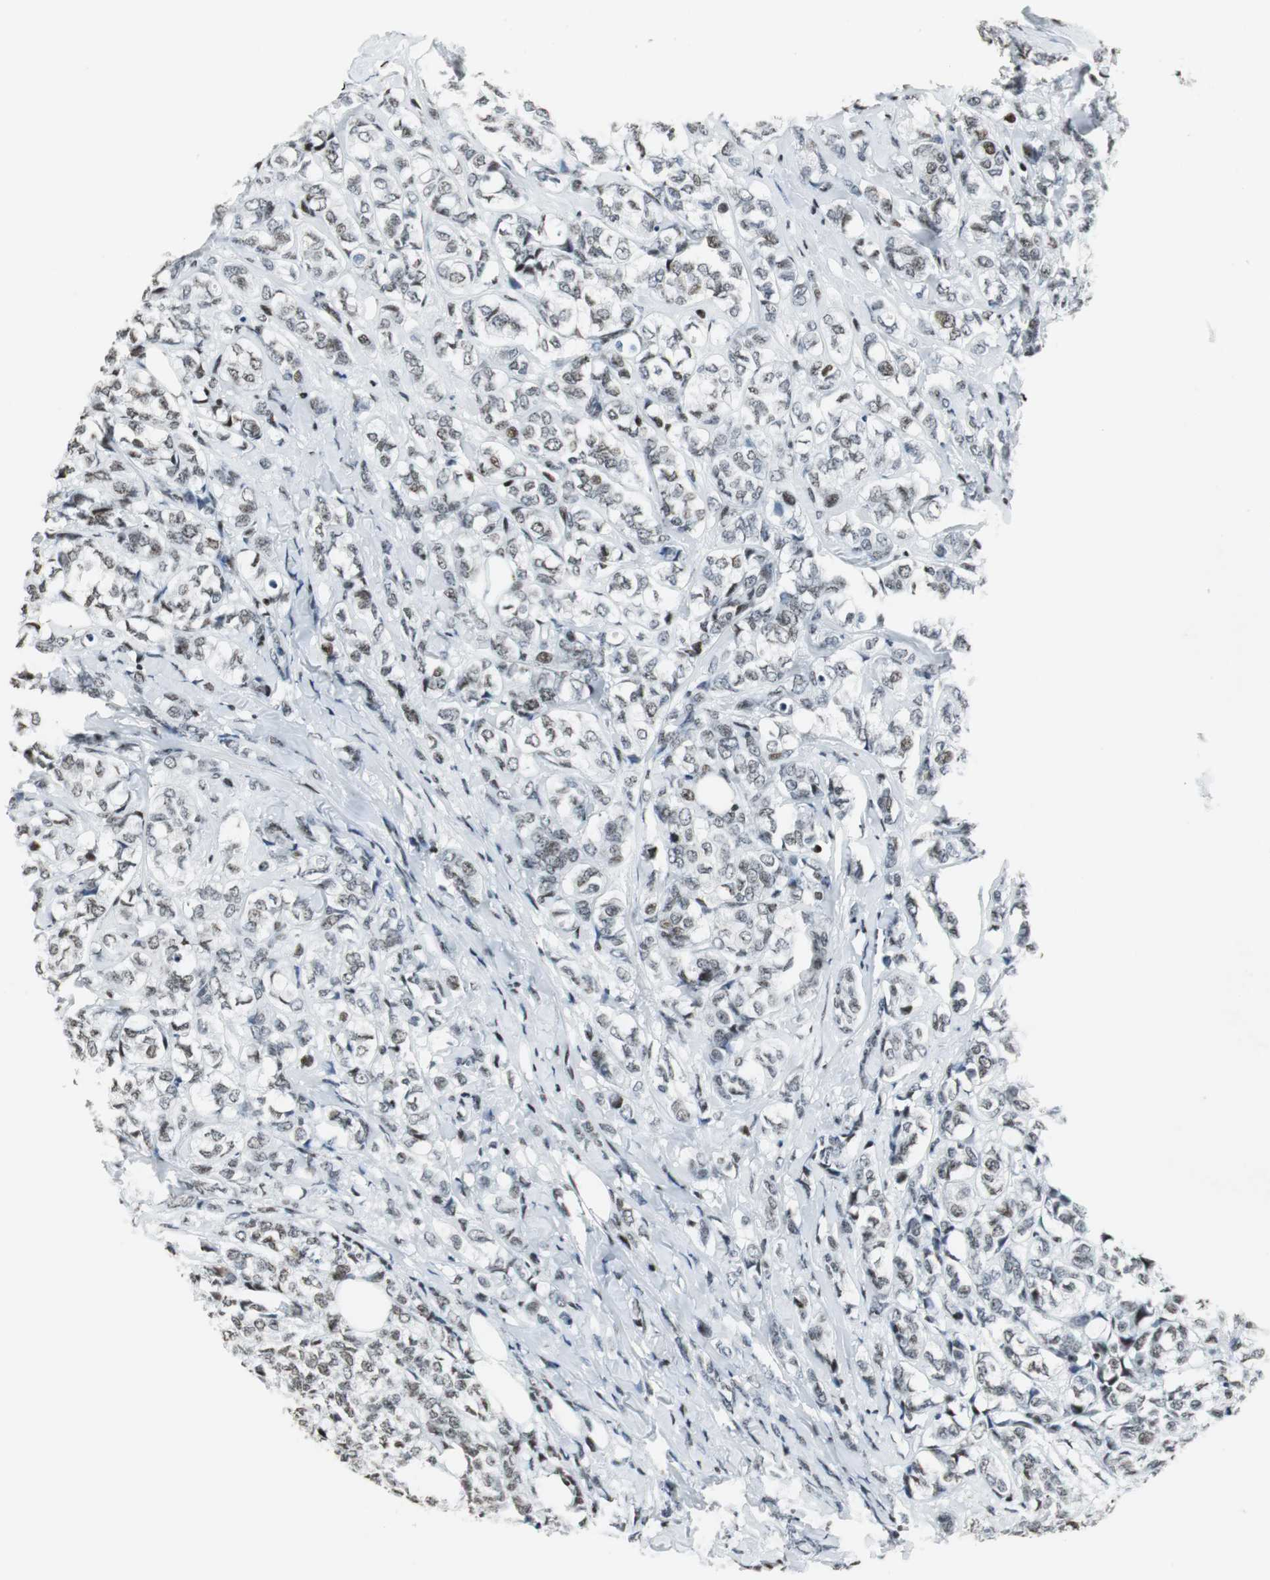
{"staining": {"intensity": "weak", "quantity": "25%-75%", "location": "nuclear"}, "tissue": "breast cancer", "cell_type": "Tumor cells", "image_type": "cancer", "snomed": [{"axis": "morphology", "description": "Lobular carcinoma"}, {"axis": "topography", "description": "Breast"}], "caption": "Immunohistochemistry of human breast cancer (lobular carcinoma) exhibits low levels of weak nuclear staining in approximately 25%-75% of tumor cells. (brown staining indicates protein expression, while blue staining denotes nuclei).", "gene": "RBBP4", "patient": {"sex": "female", "age": 60}}